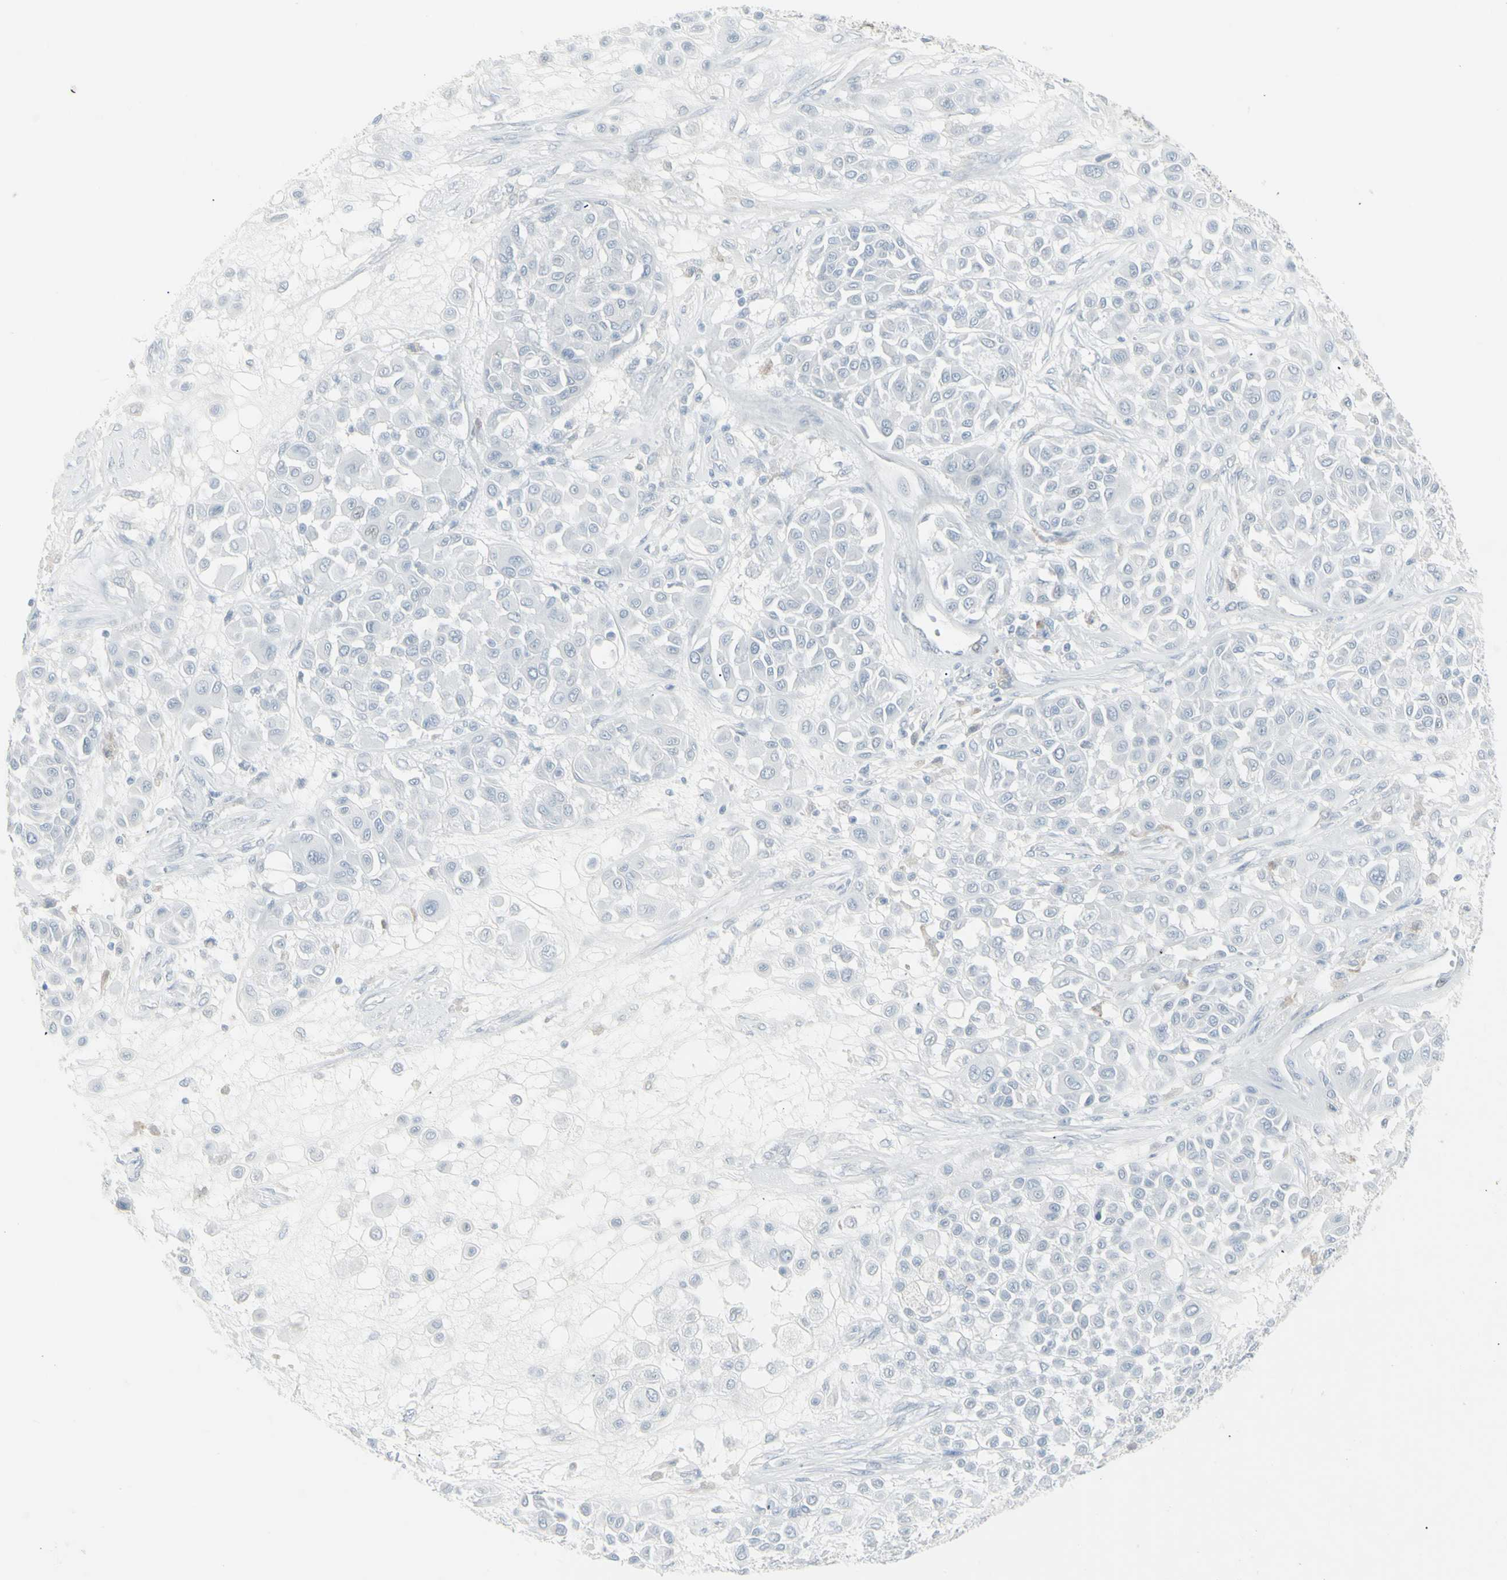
{"staining": {"intensity": "negative", "quantity": "none", "location": "none"}, "tissue": "melanoma", "cell_type": "Tumor cells", "image_type": "cancer", "snomed": [{"axis": "morphology", "description": "Malignant melanoma, Metastatic site"}, {"axis": "topography", "description": "Soft tissue"}], "caption": "Histopathology image shows no significant protein expression in tumor cells of malignant melanoma (metastatic site).", "gene": "YBX2", "patient": {"sex": "male", "age": 41}}